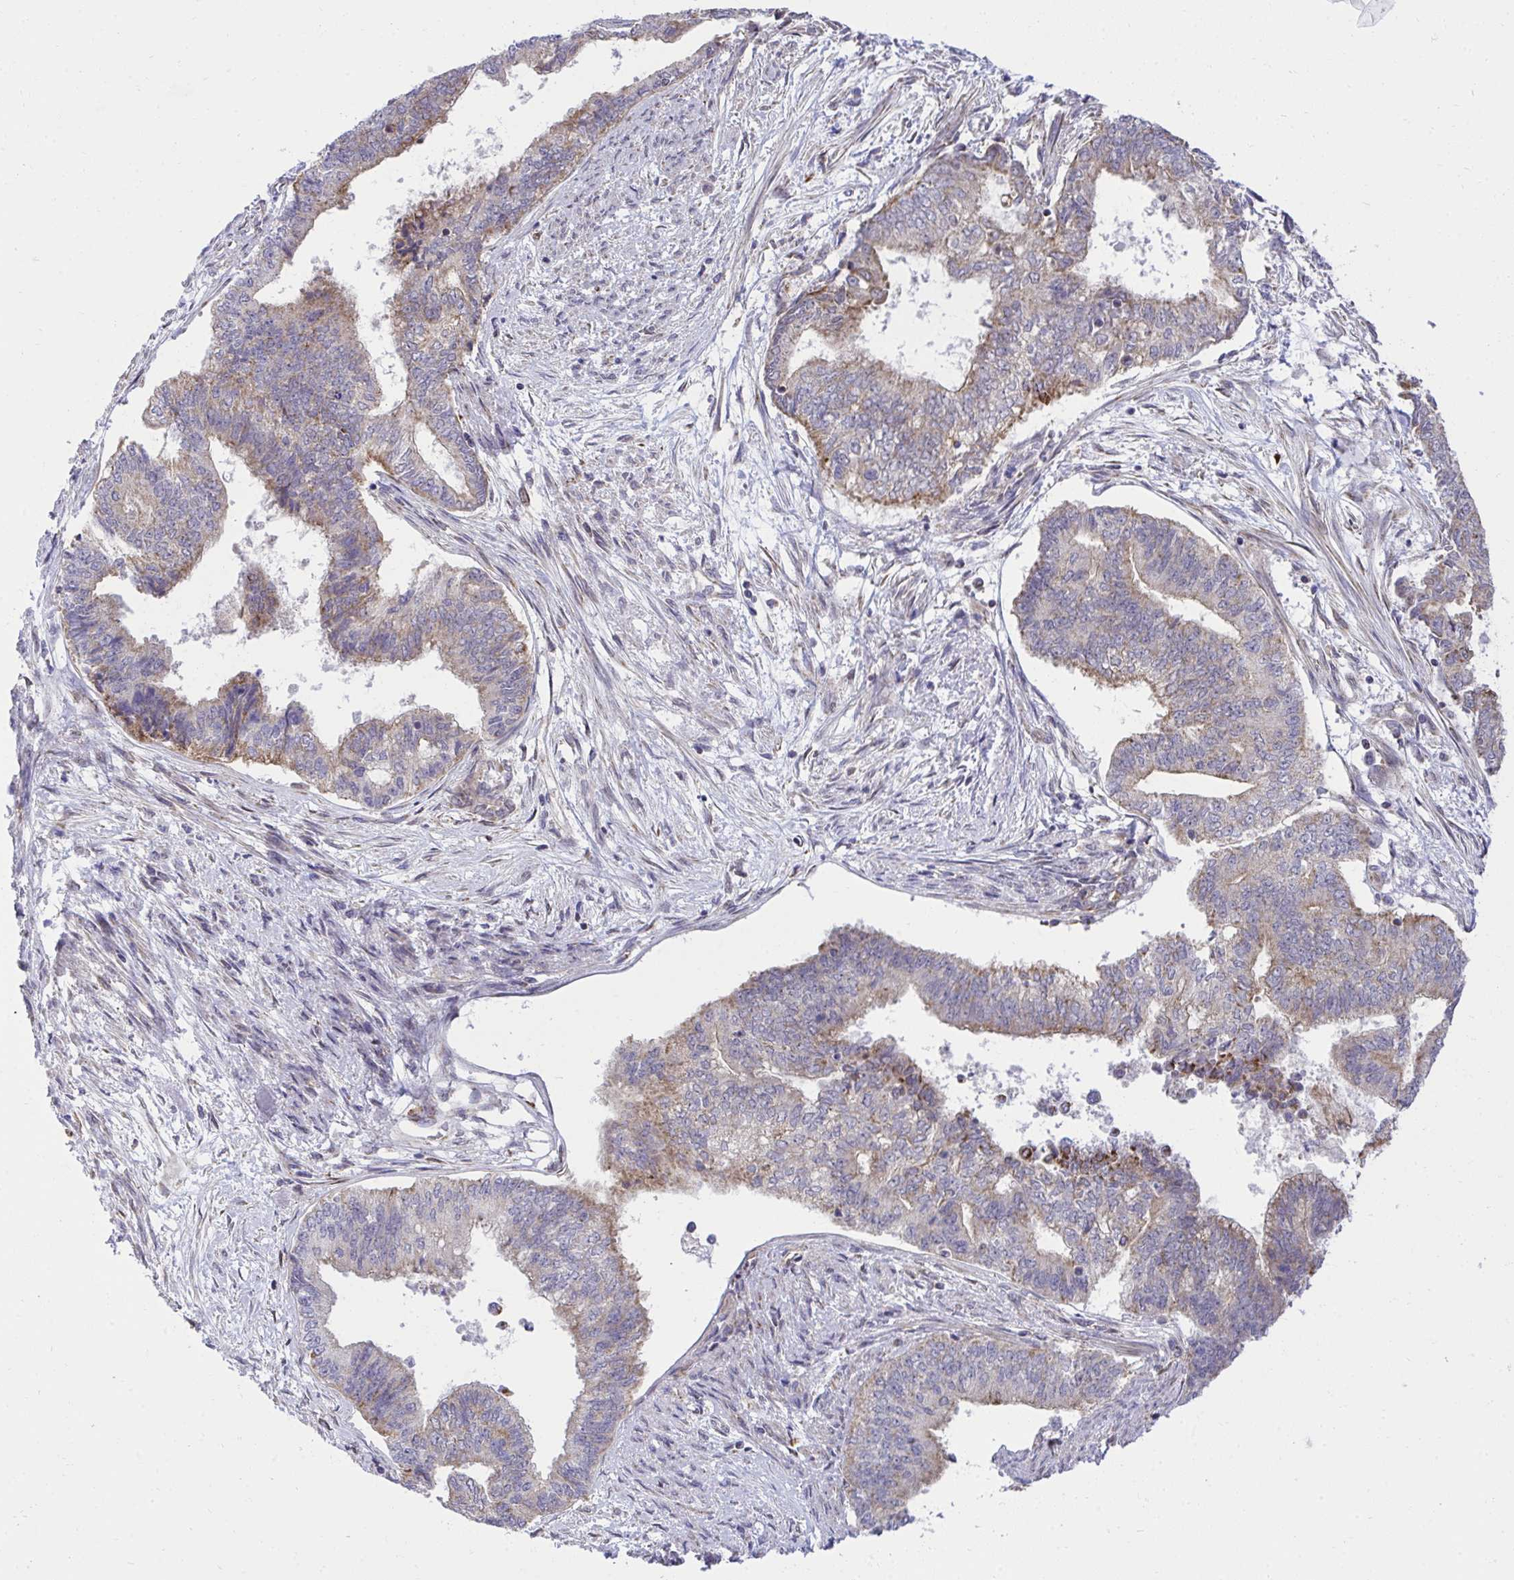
{"staining": {"intensity": "weak", "quantity": "25%-75%", "location": "cytoplasmic/membranous"}, "tissue": "endometrial cancer", "cell_type": "Tumor cells", "image_type": "cancer", "snomed": [{"axis": "morphology", "description": "Adenocarcinoma, NOS"}, {"axis": "topography", "description": "Endometrium"}], "caption": "Tumor cells exhibit low levels of weak cytoplasmic/membranous staining in about 25%-75% of cells in human endometrial cancer (adenocarcinoma). The staining was performed using DAB (3,3'-diaminobenzidine), with brown indicating positive protein expression. Nuclei are stained blue with hematoxylin.", "gene": "XAF1", "patient": {"sex": "female", "age": 65}}